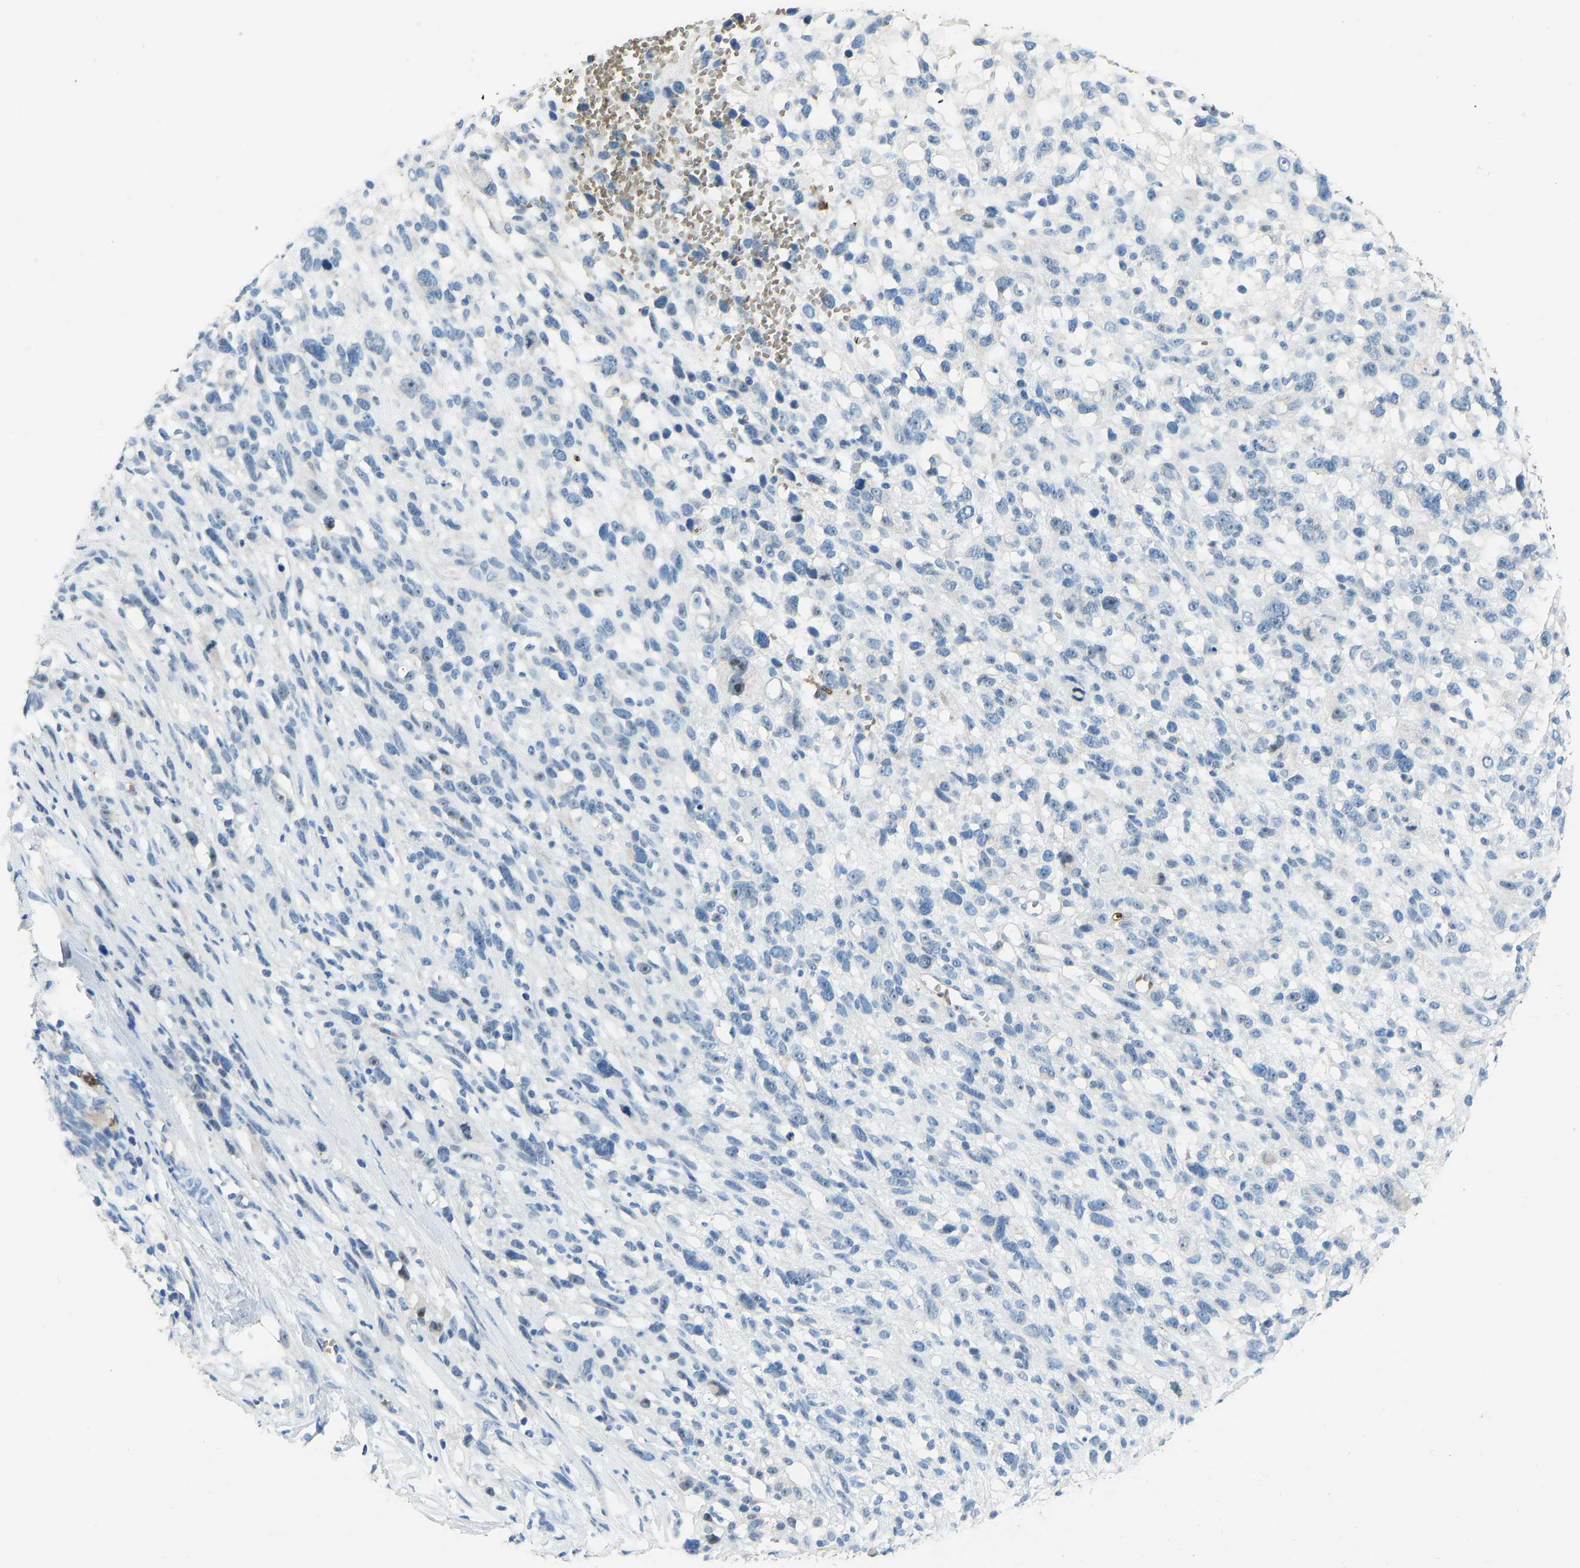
{"staining": {"intensity": "negative", "quantity": "none", "location": "none"}, "tissue": "melanoma", "cell_type": "Tumor cells", "image_type": "cancer", "snomed": [{"axis": "morphology", "description": "Malignant melanoma, NOS"}, {"axis": "topography", "description": "Skin"}], "caption": "The micrograph reveals no significant expression in tumor cells of melanoma.", "gene": "PIGS", "patient": {"sex": "female", "age": 55}}